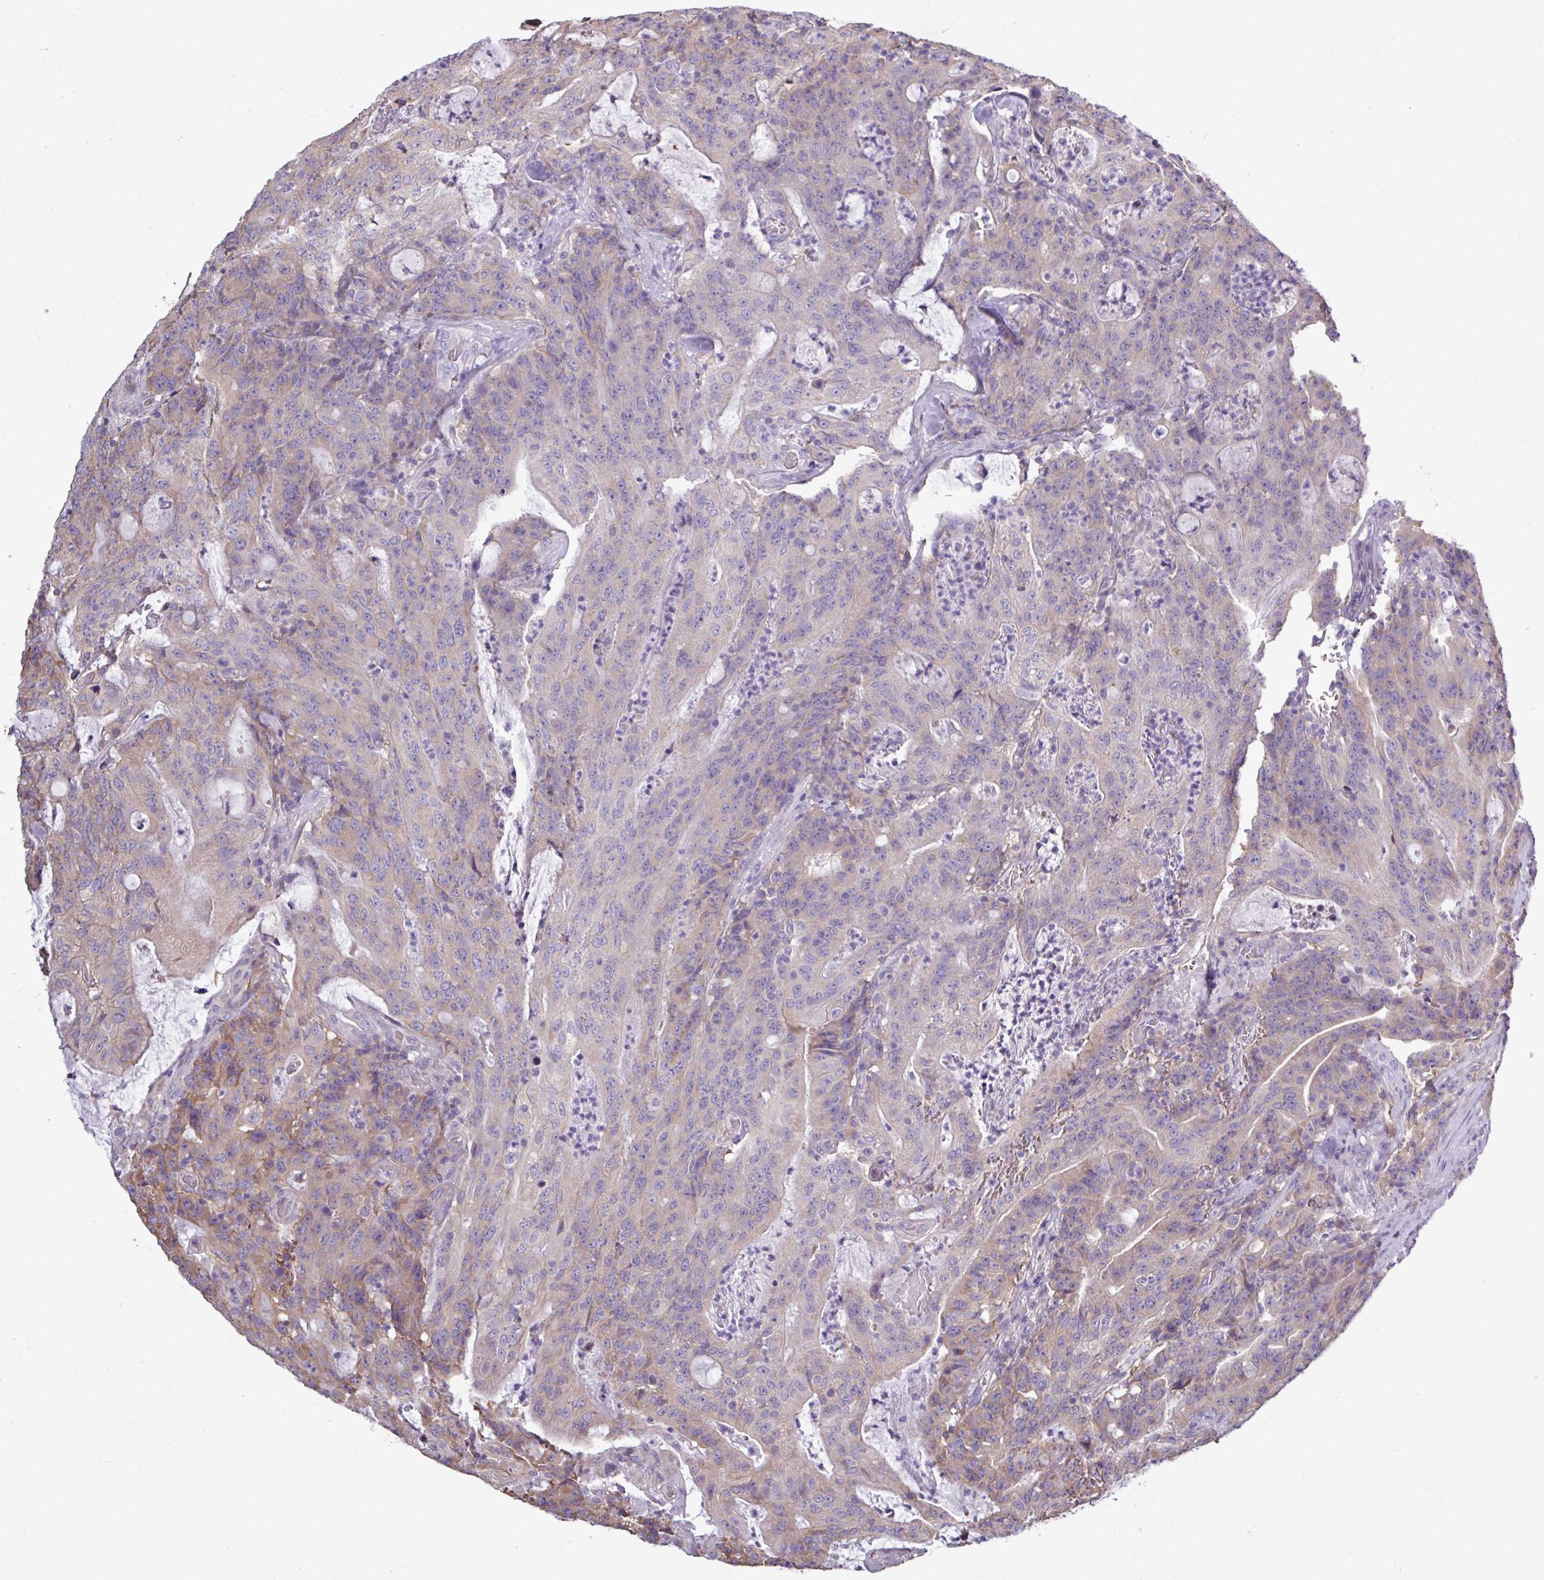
{"staining": {"intensity": "weak", "quantity": "25%-75%", "location": "cytoplasmic/membranous"}, "tissue": "colorectal cancer", "cell_type": "Tumor cells", "image_type": "cancer", "snomed": [{"axis": "morphology", "description": "Adenocarcinoma, NOS"}, {"axis": "topography", "description": "Colon"}], "caption": "Immunohistochemical staining of colorectal adenocarcinoma displays low levels of weak cytoplasmic/membranous positivity in approximately 25%-75% of tumor cells.", "gene": "AGAP5", "patient": {"sex": "male", "age": 83}}